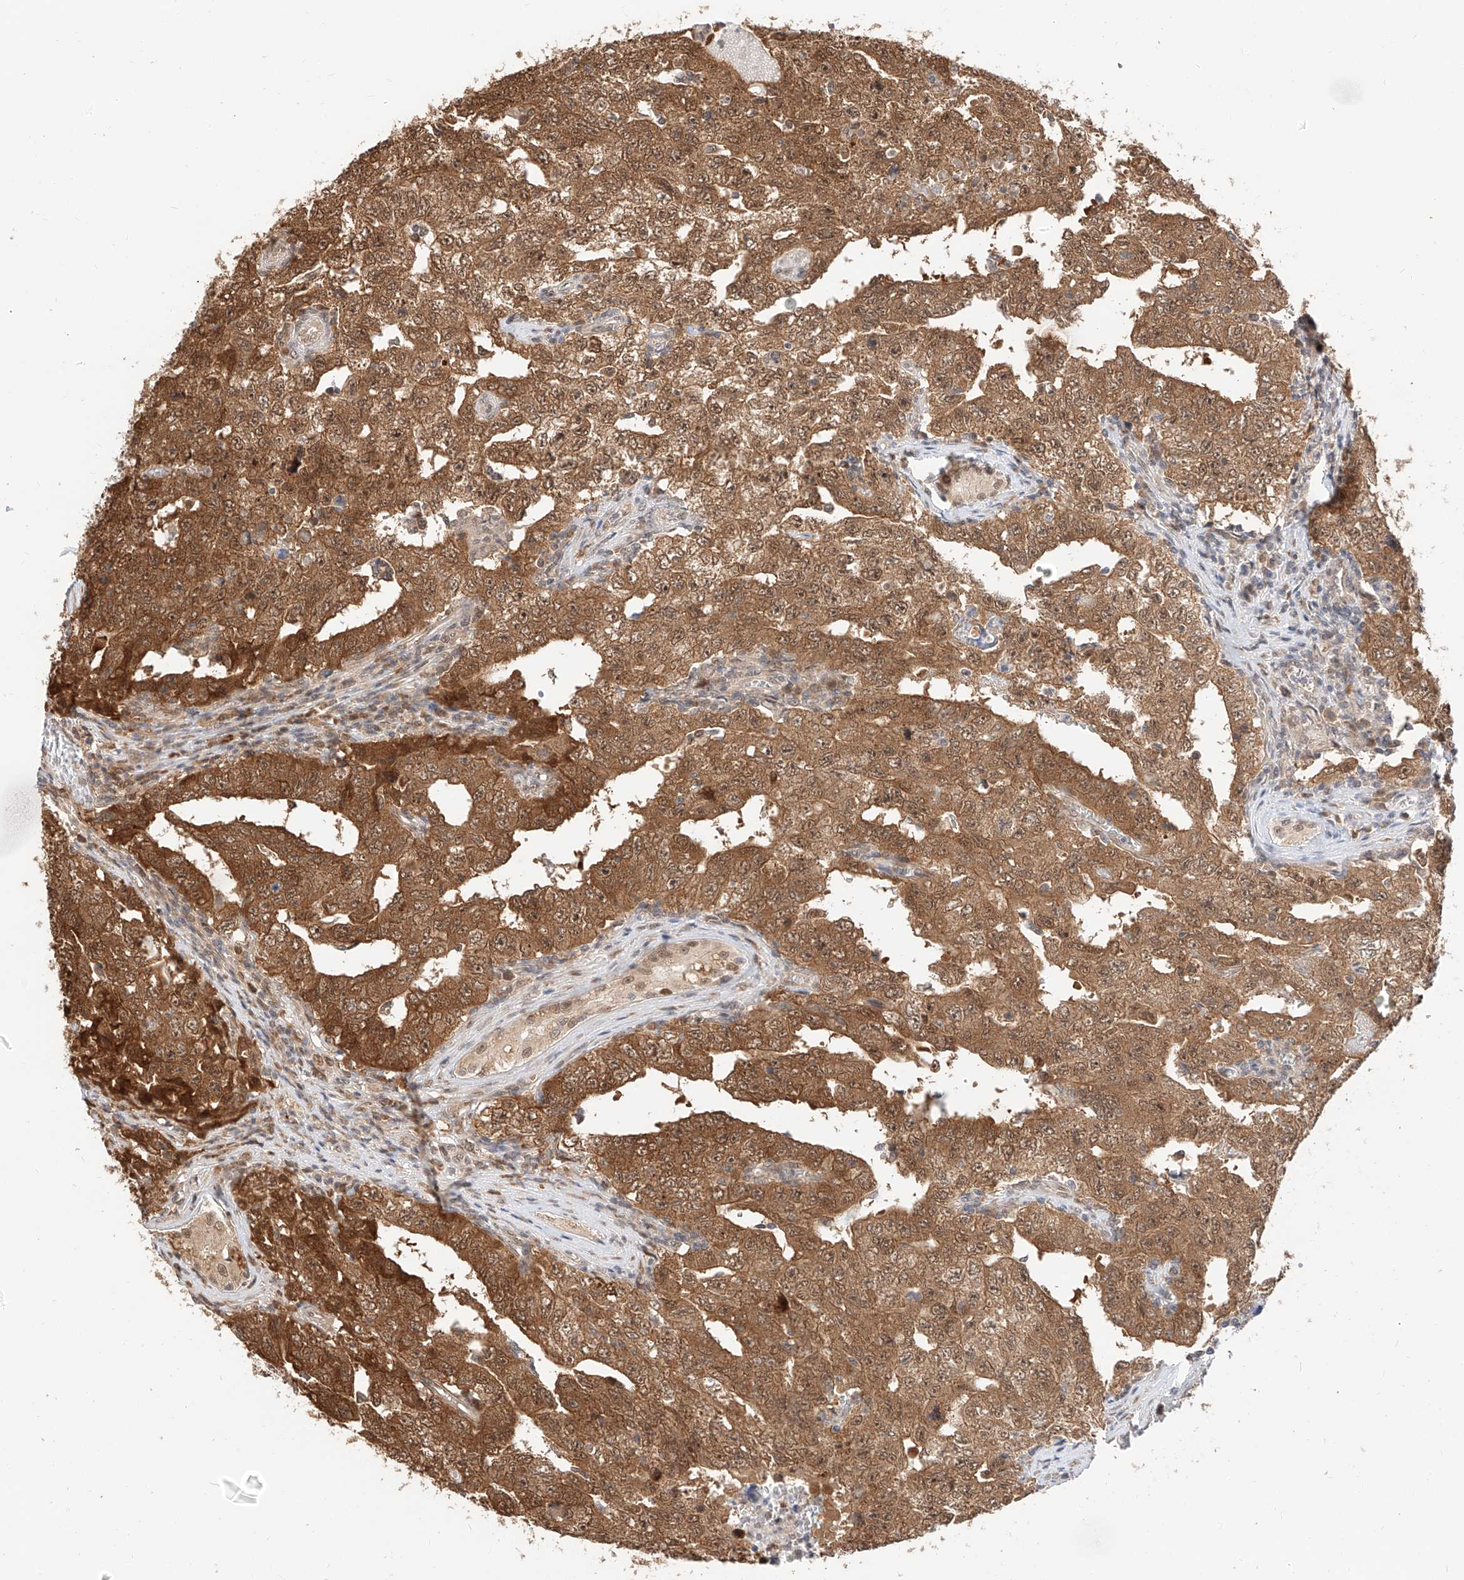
{"staining": {"intensity": "moderate", "quantity": ">75%", "location": "cytoplasmic/membranous,nuclear"}, "tissue": "testis cancer", "cell_type": "Tumor cells", "image_type": "cancer", "snomed": [{"axis": "morphology", "description": "Carcinoma, Embryonal, NOS"}, {"axis": "topography", "description": "Testis"}], "caption": "The photomicrograph shows a brown stain indicating the presence of a protein in the cytoplasmic/membranous and nuclear of tumor cells in testis cancer. (Stains: DAB in brown, nuclei in blue, Microscopy: brightfield microscopy at high magnification).", "gene": "EIF4H", "patient": {"sex": "male", "age": 26}}